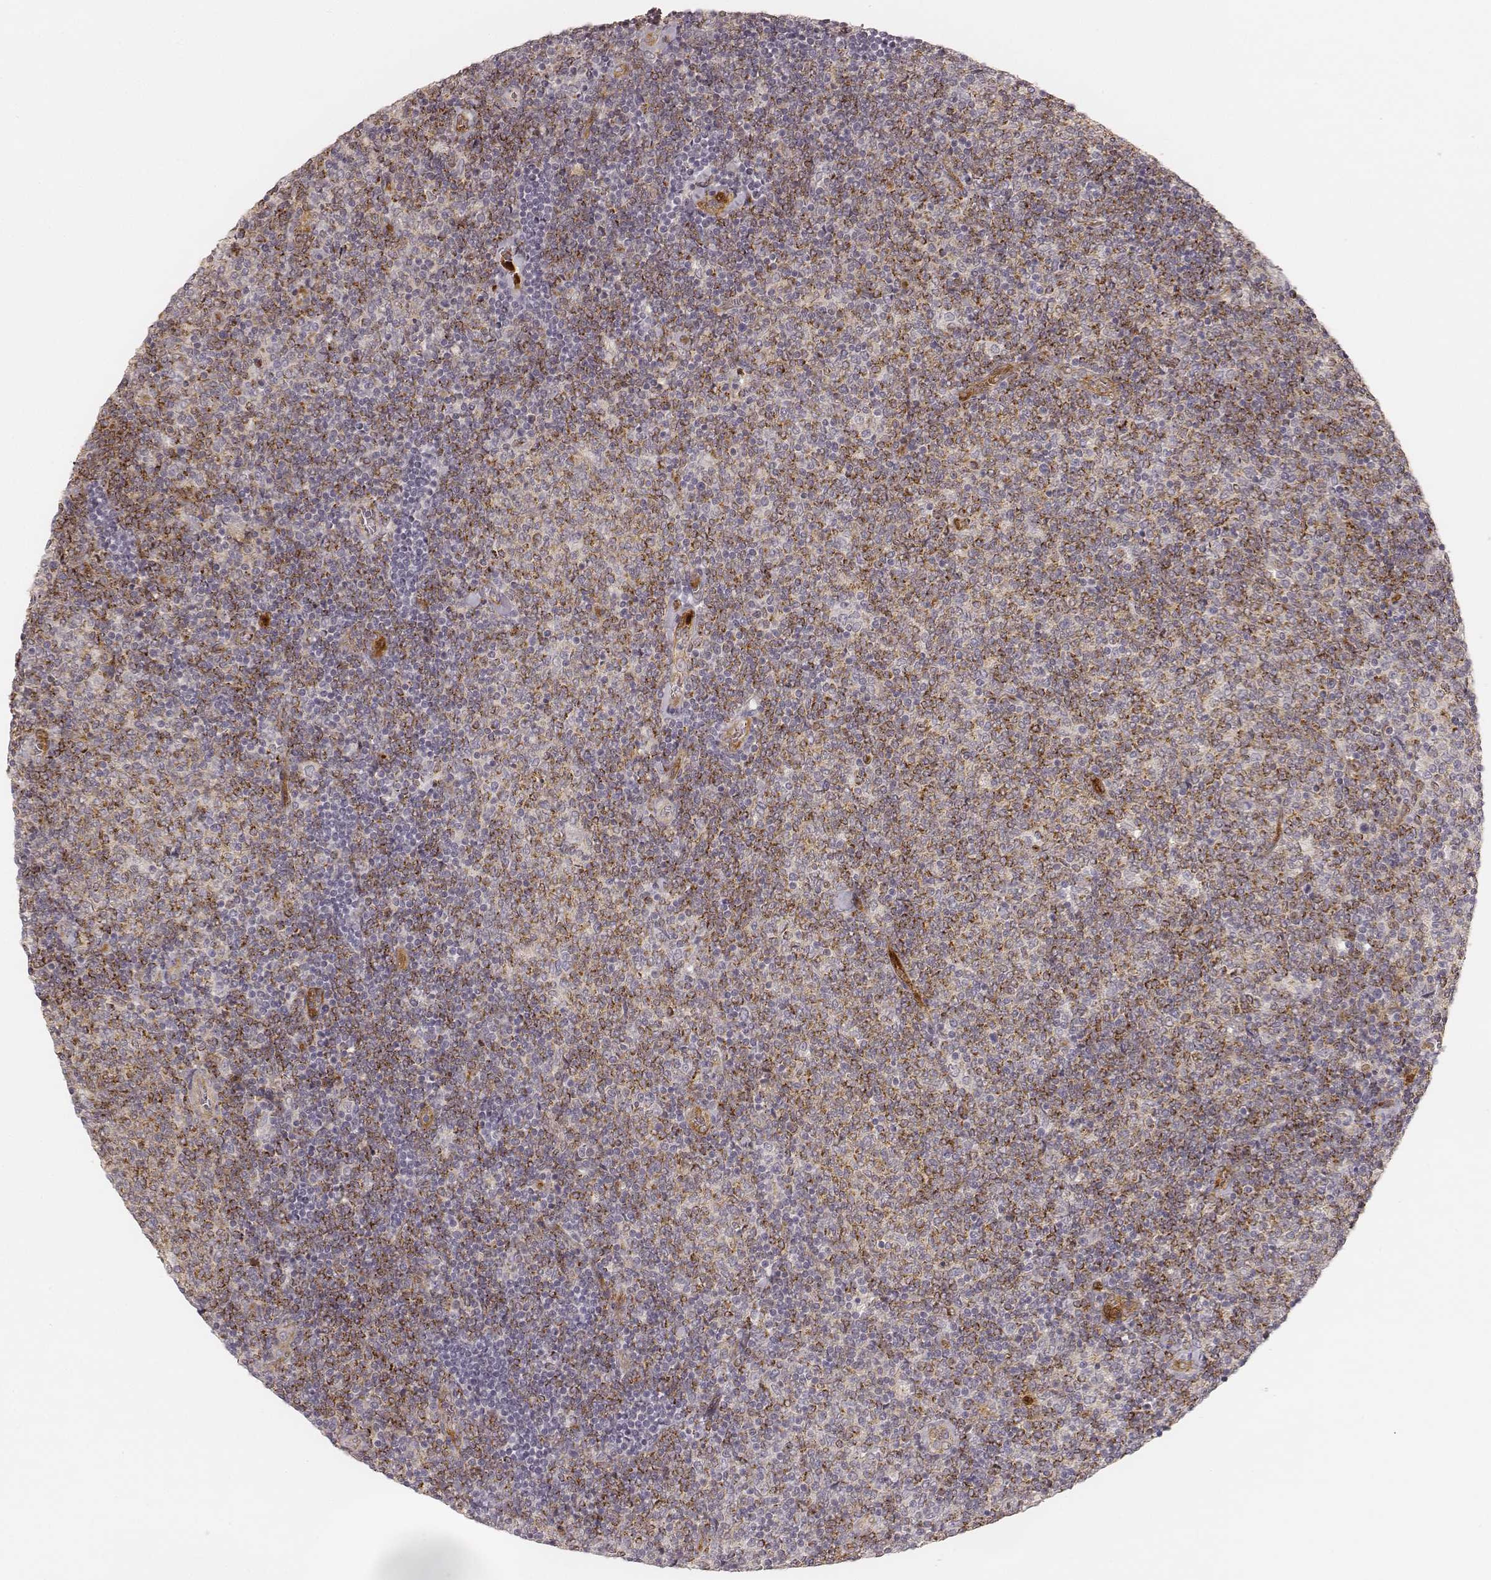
{"staining": {"intensity": "moderate", "quantity": "25%-75%", "location": "cytoplasmic/membranous"}, "tissue": "lymphoma", "cell_type": "Tumor cells", "image_type": "cancer", "snomed": [{"axis": "morphology", "description": "Malignant lymphoma, non-Hodgkin's type, Low grade"}, {"axis": "topography", "description": "Lymph node"}], "caption": "Approximately 25%-75% of tumor cells in low-grade malignant lymphoma, non-Hodgkin's type show moderate cytoplasmic/membranous protein staining as visualized by brown immunohistochemical staining.", "gene": "GORASP2", "patient": {"sex": "male", "age": 52}}